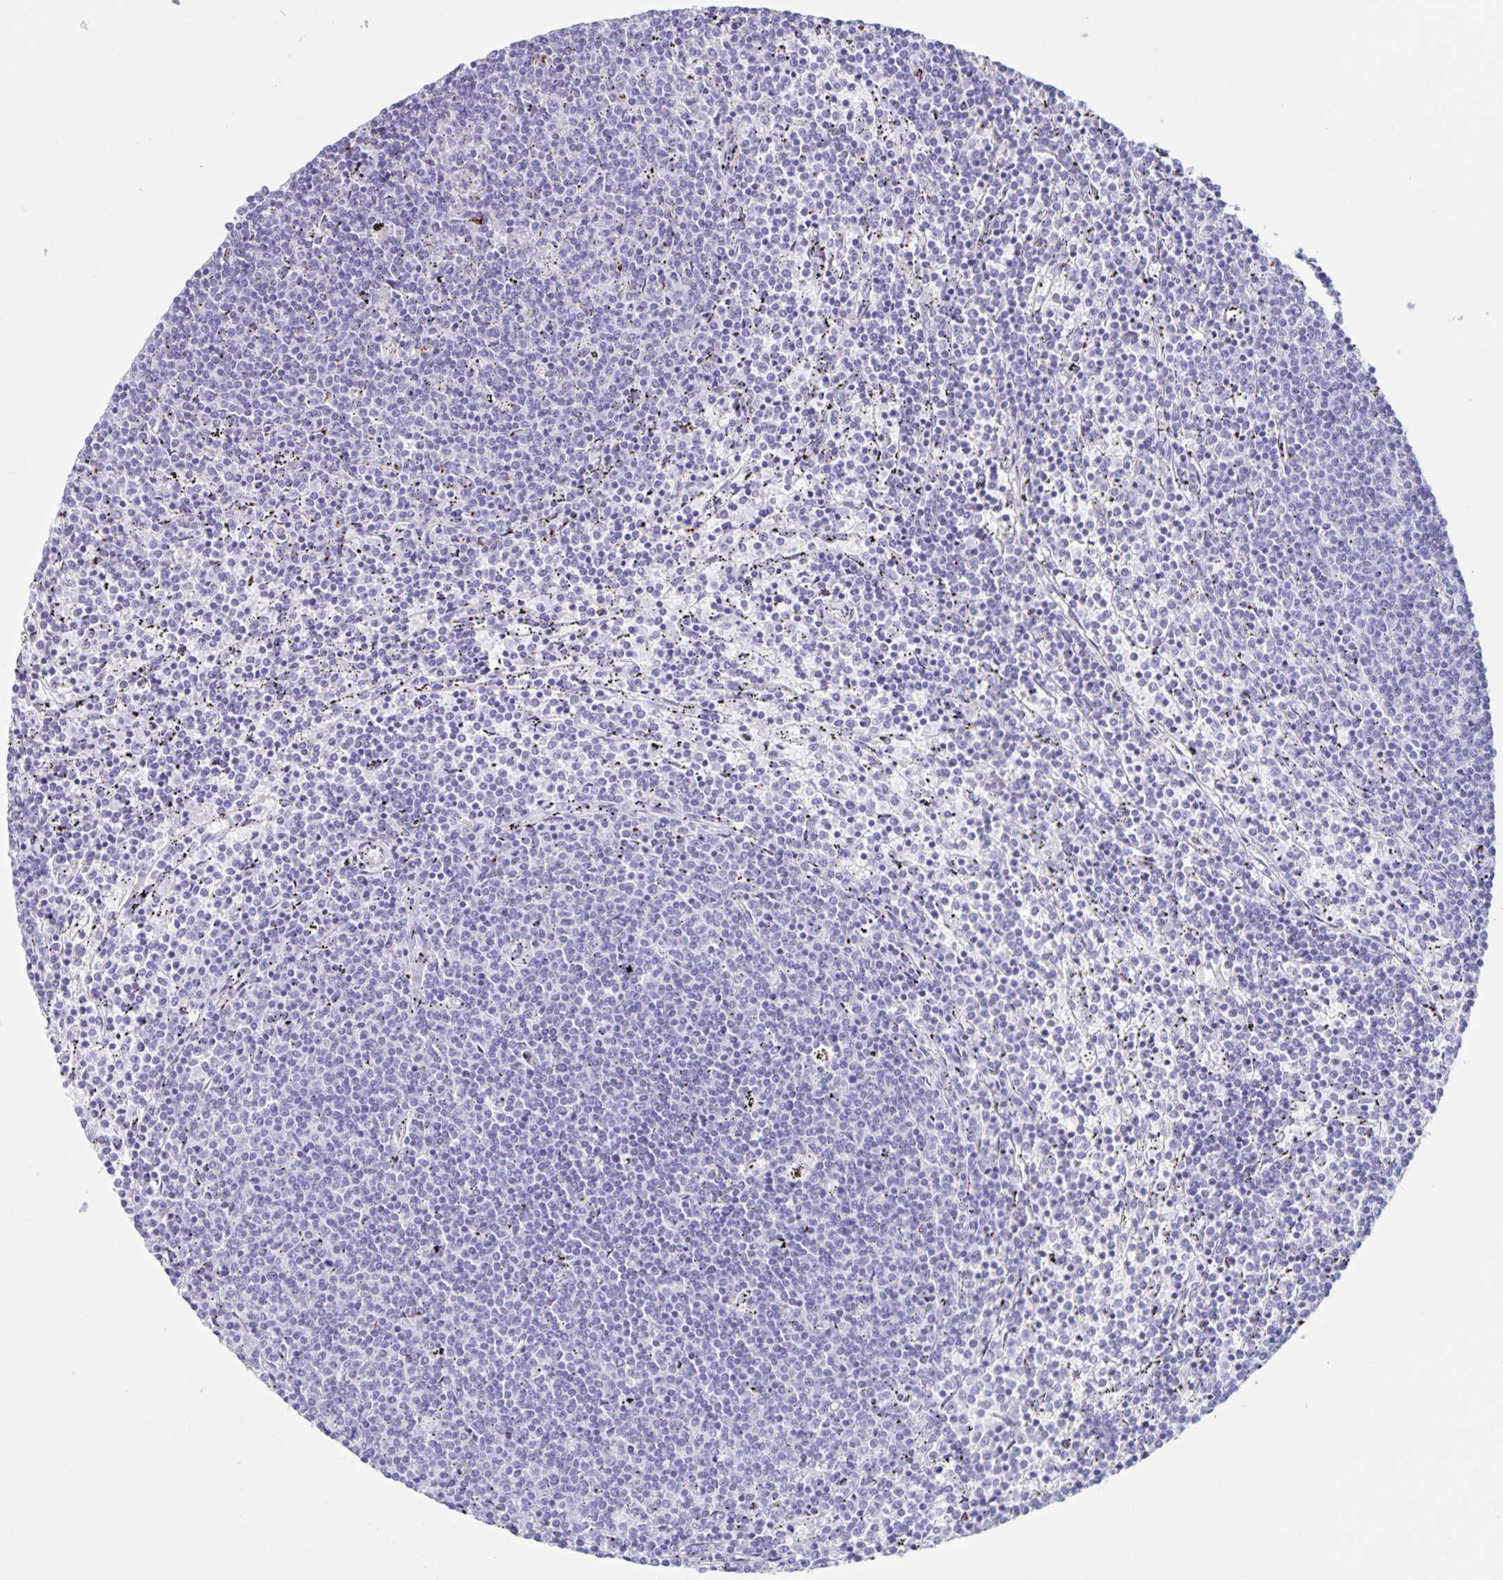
{"staining": {"intensity": "negative", "quantity": "none", "location": "none"}, "tissue": "lymphoma", "cell_type": "Tumor cells", "image_type": "cancer", "snomed": [{"axis": "morphology", "description": "Malignant lymphoma, non-Hodgkin's type, Low grade"}, {"axis": "topography", "description": "Spleen"}], "caption": "This is a photomicrograph of immunohistochemistry (IHC) staining of lymphoma, which shows no expression in tumor cells.", "gene": "C12orf56", "patient": {"sex": "female", "age": 50}}